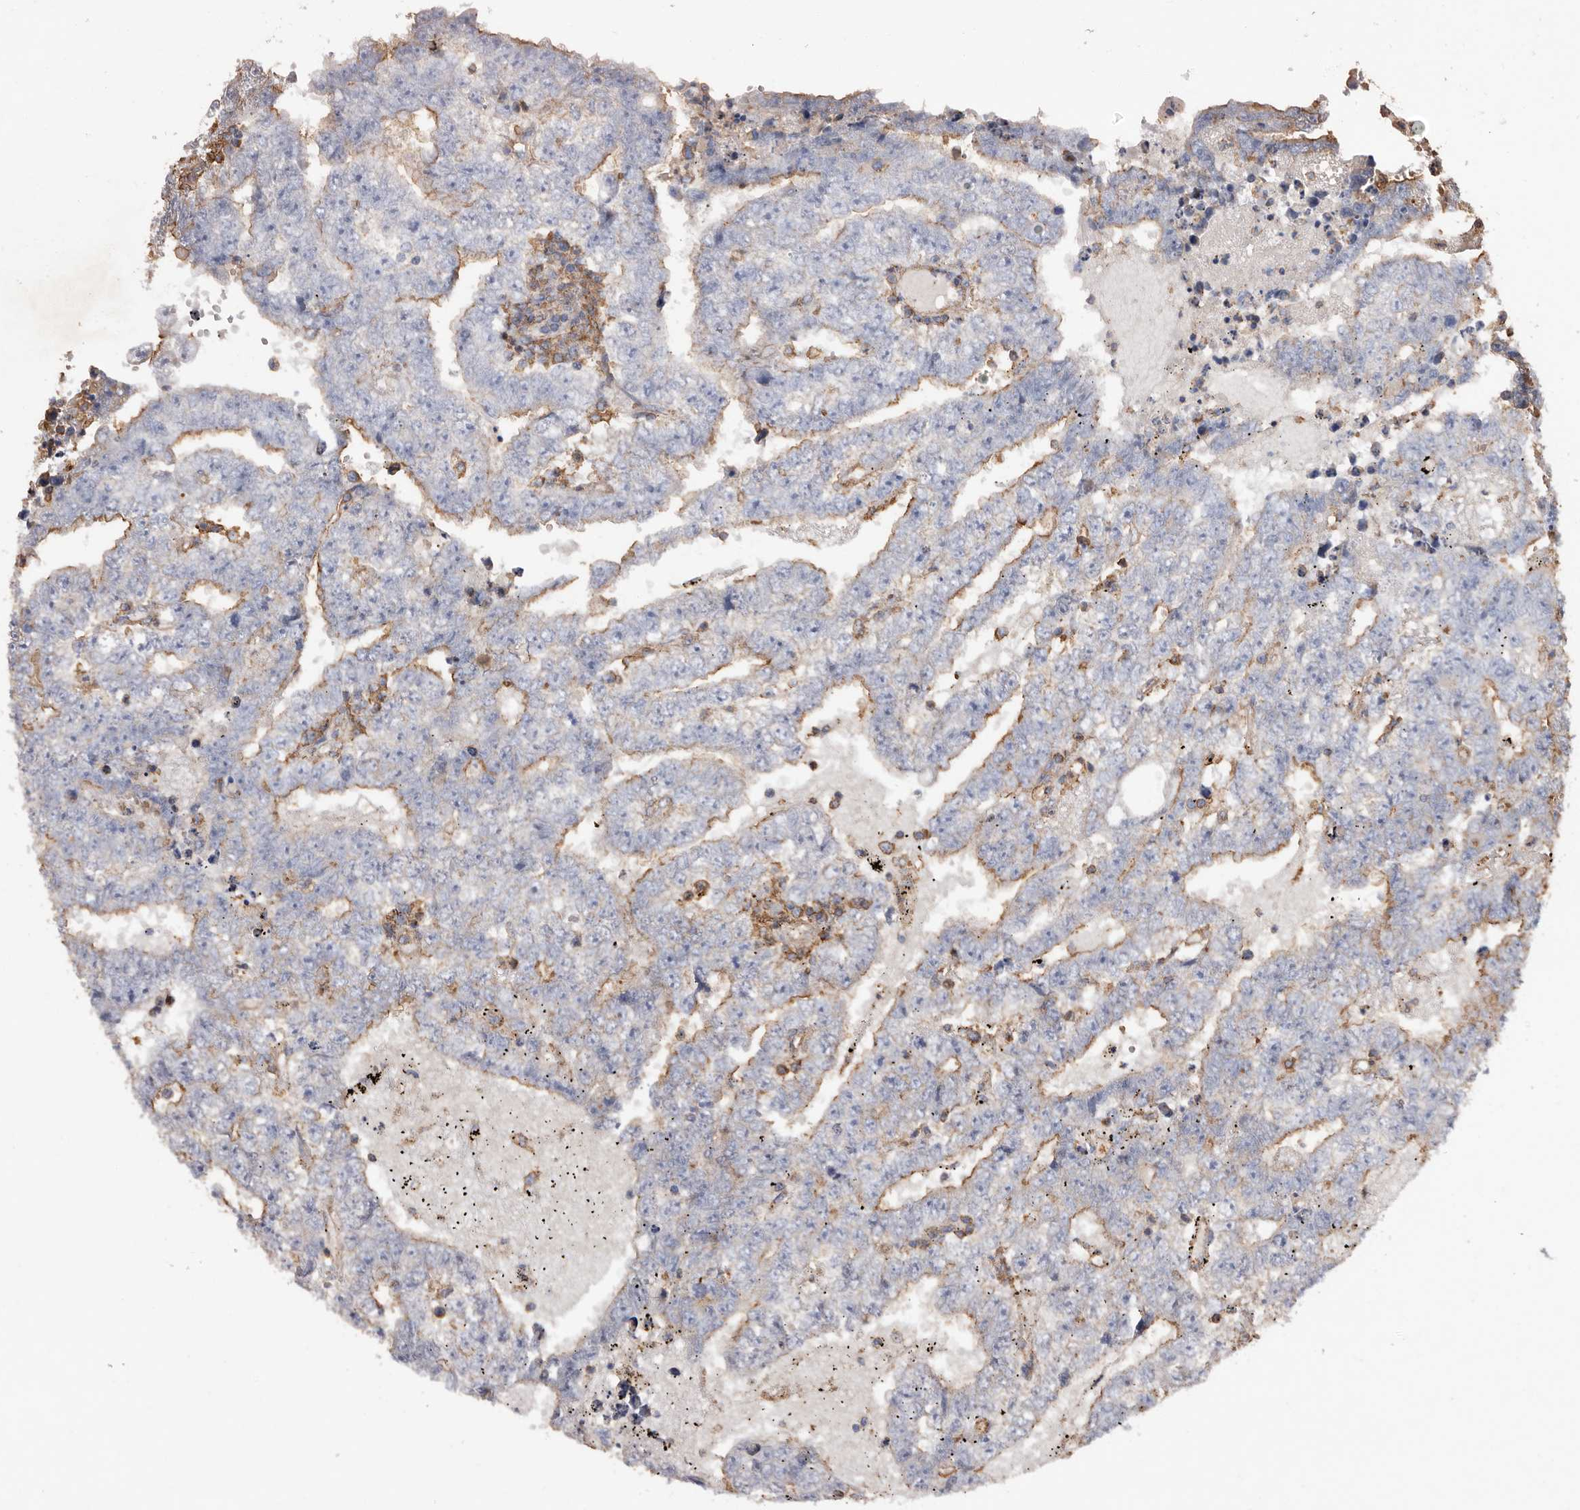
{"staining": {"intensity": "moderate", "quantity": "25%-75%", "location": "cytoplasmic/membranous"}, "tissue": "testis cancer", "cell_type": "Tumor cells", "image_type": "cancer", "snomed": [{"axis": "morphology", "description": "Carcinoma, Embryonal, NOS"}, {"axis": "topography", "description": "Testis"}], "caption": "Testis cancer (embryonal carcinoma) tissue shows moderate cytoplasmic/membranous expression in about 25%-75% of tumor cells", "gene": "COQ8B", "patient": {"sex": "male", "age": 25}}